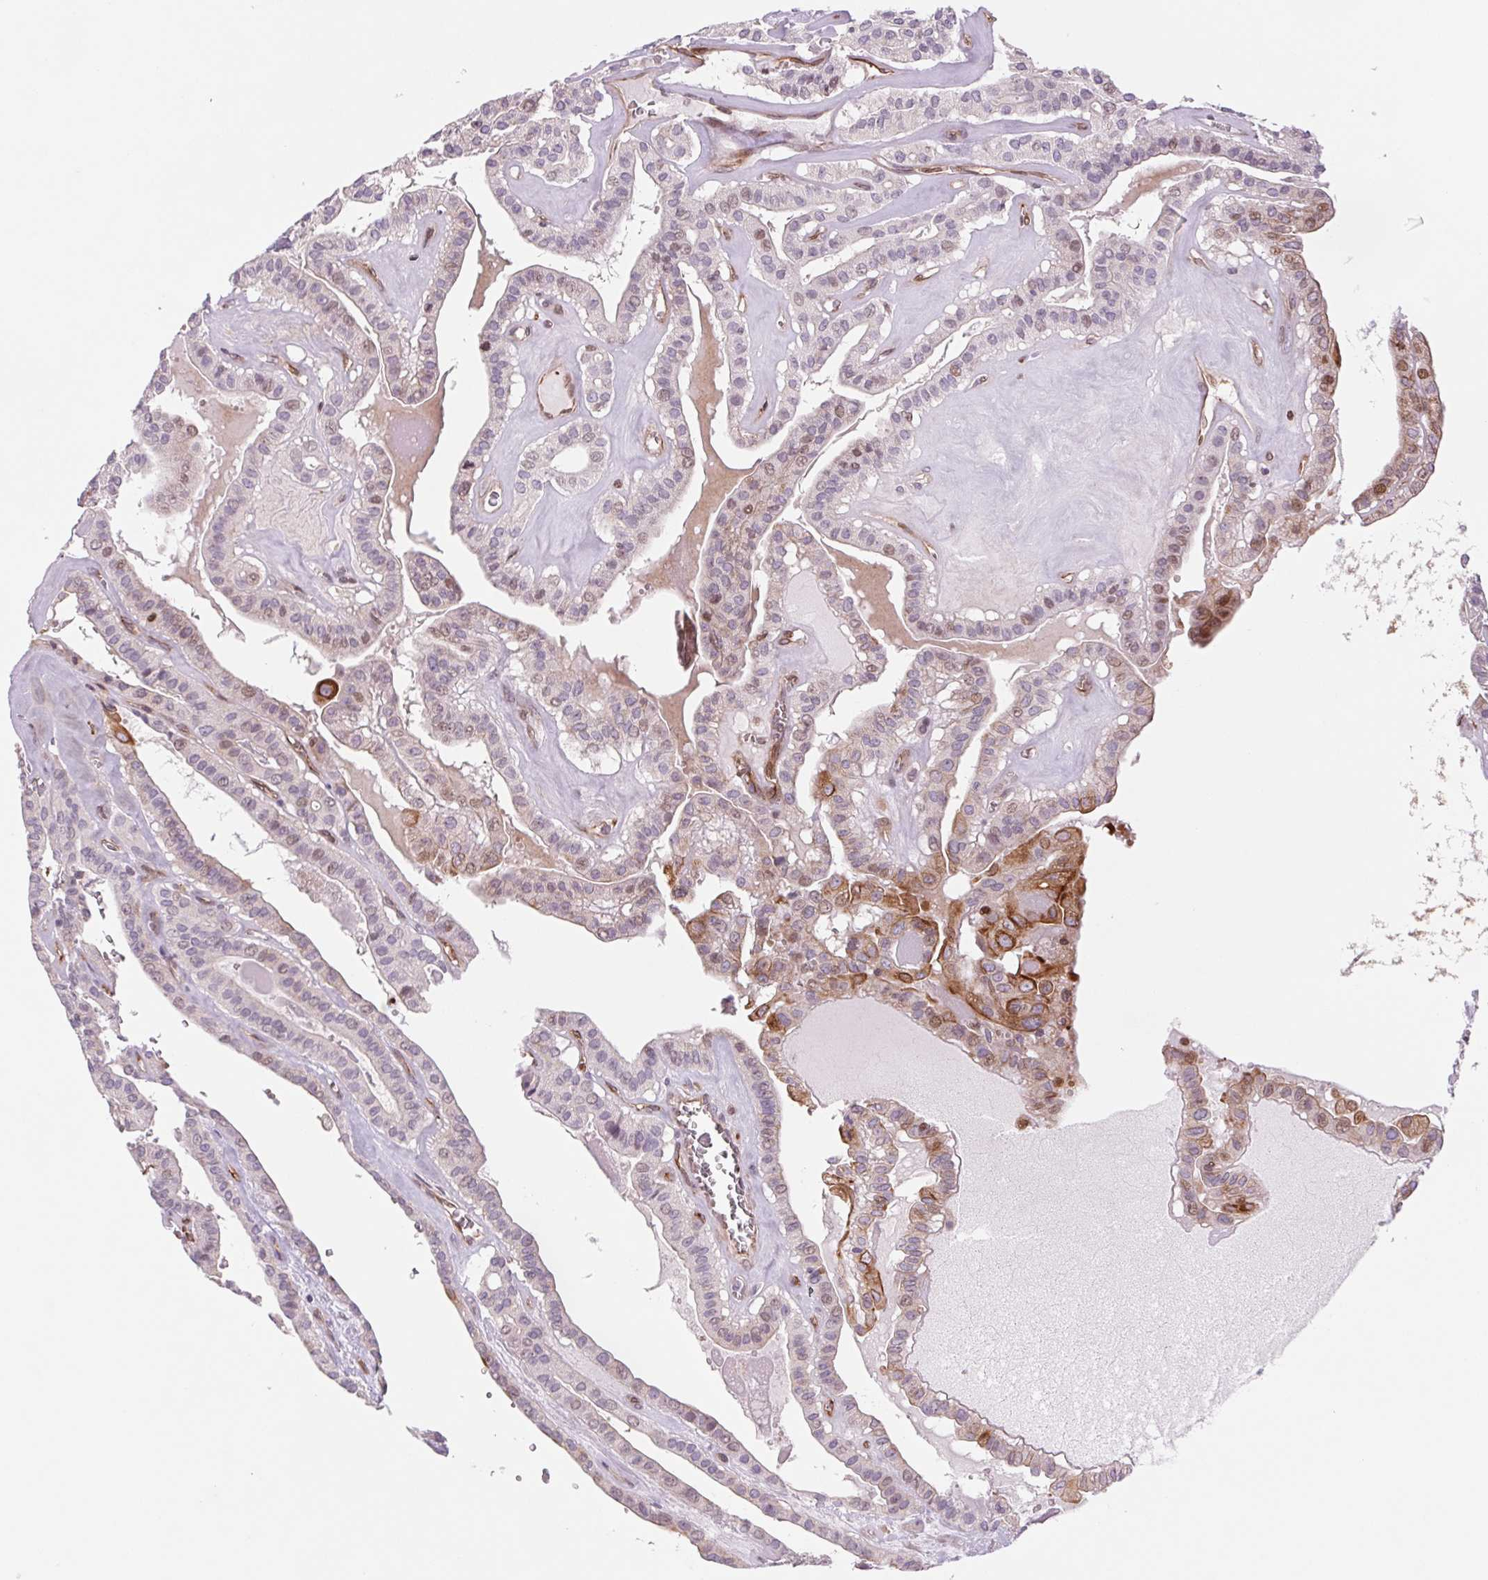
{"staining": {"intensity": "moderate", "quantity": "<25%", "location": "cytoplasmic/membranous"}, "tissue": "thyroid cancer", "cell_type": "Tumor cells", "image_type": "cancer", "snomed": [{"axis": "morphology", "description": "Papillary adenocarcinoma, NOS"}, {"axis": "topography", "description": "Thyroid gland"}], "caption": "Thyroid cancer stained with a brown dye reveals moderate cytoplasmic/membranous positive positivity in about <25% of tumor cells.", "gene": "MS4A13", "patient": {"sex": "male", "age": 52}}